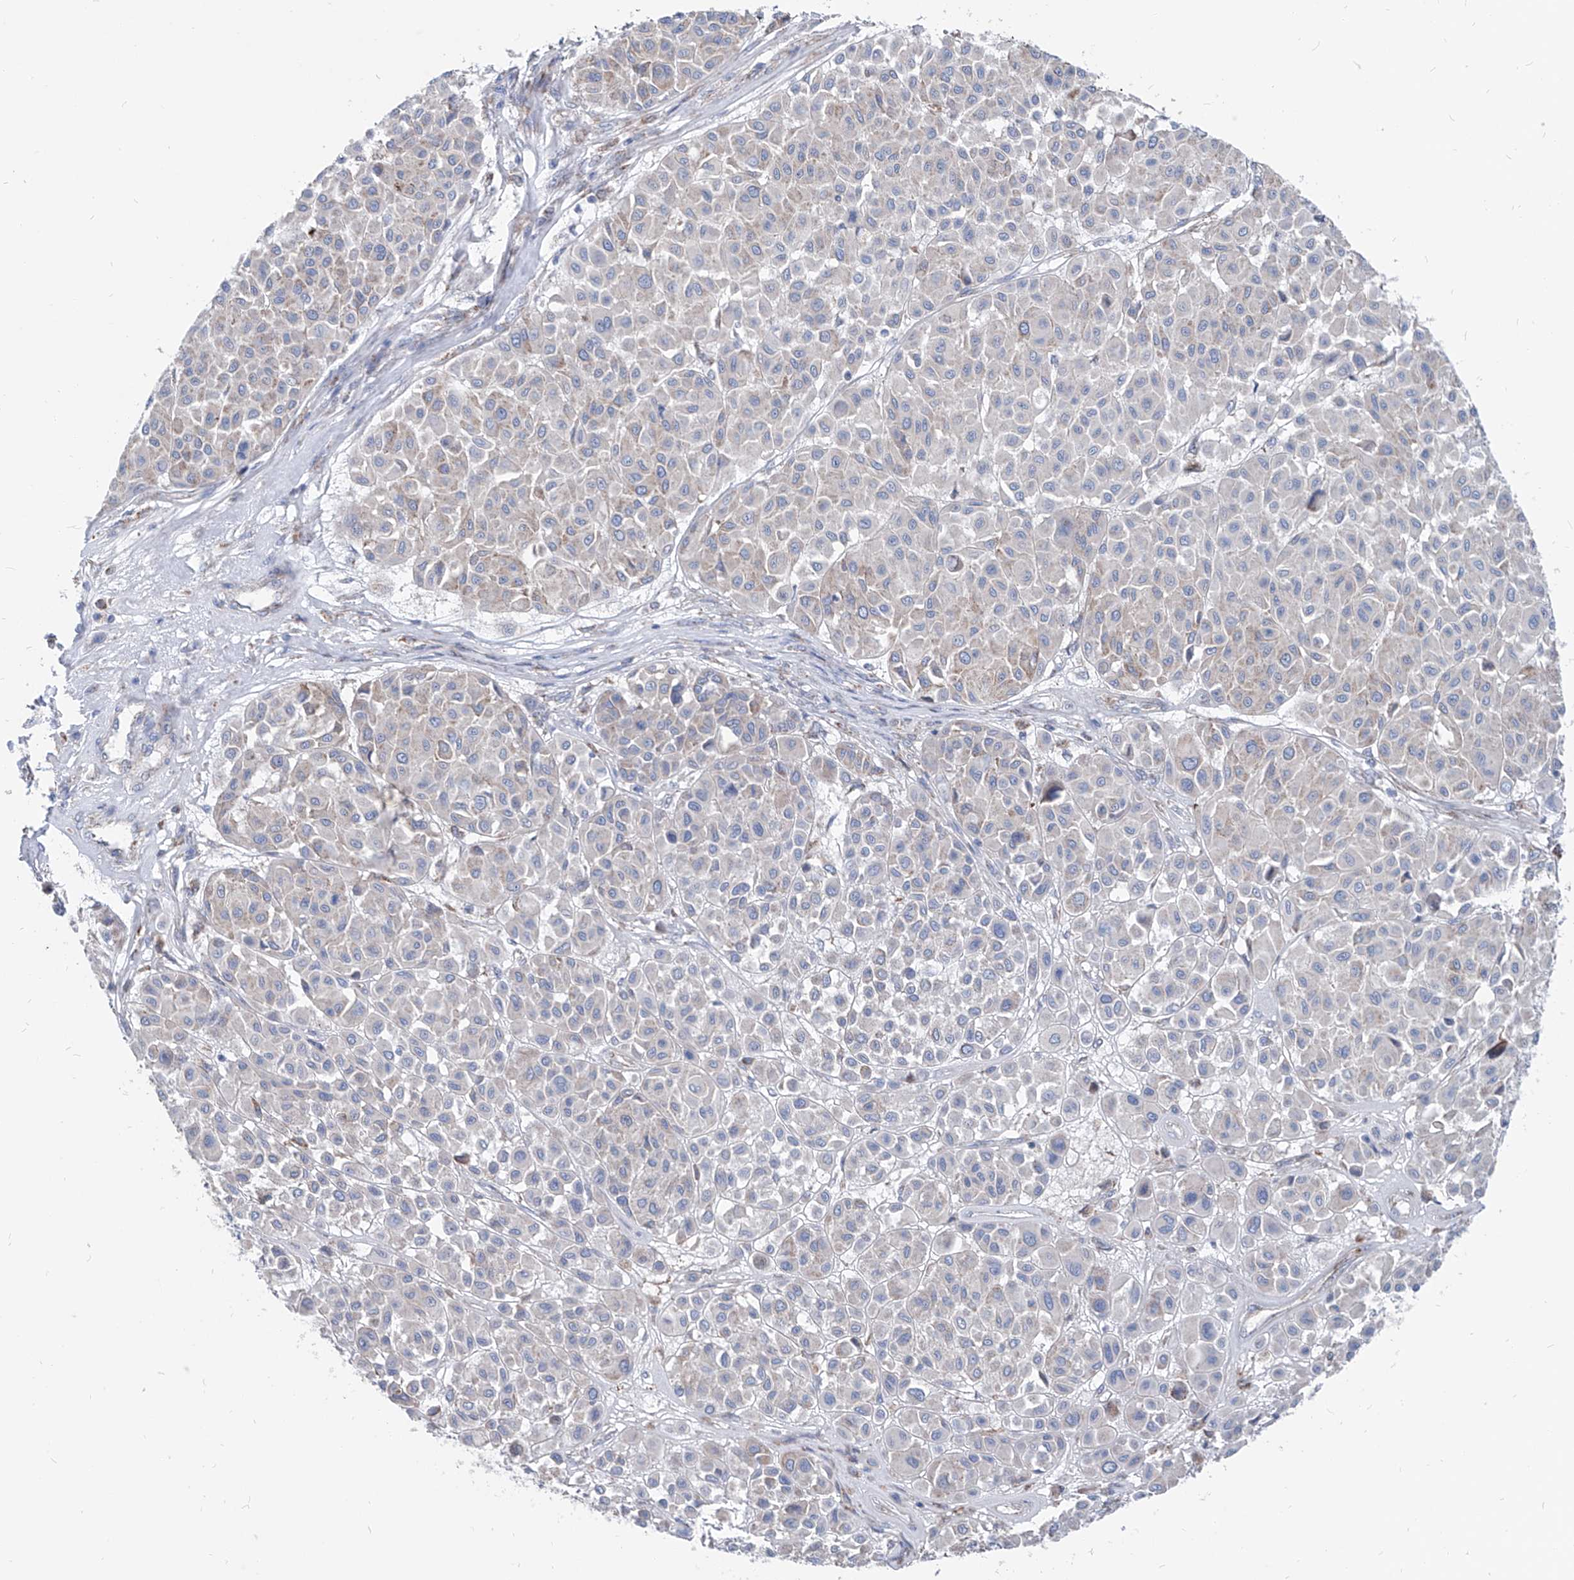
{"staining": {"intensity": "negative", "quantity": "none", "location": "none"}, "tissue": "melanoma", "cell_type": "Tumor cells", "image_type": "cancer", "snomed": [{"axis": "morphology", "description": "Malignant melanoma, Metastatic site"}, {"axis": "topography", "description": "Soft tissue"}], "caption": "A high-resolution photomicrograph shows immunohistochemistry staining of malignant melanoma (metastatic site), which exhibits no significant expression in tumor cells. Nuclei are stained in blue.", "gene": "AGPS", "patient": {"sex": "male", "age": 41}}